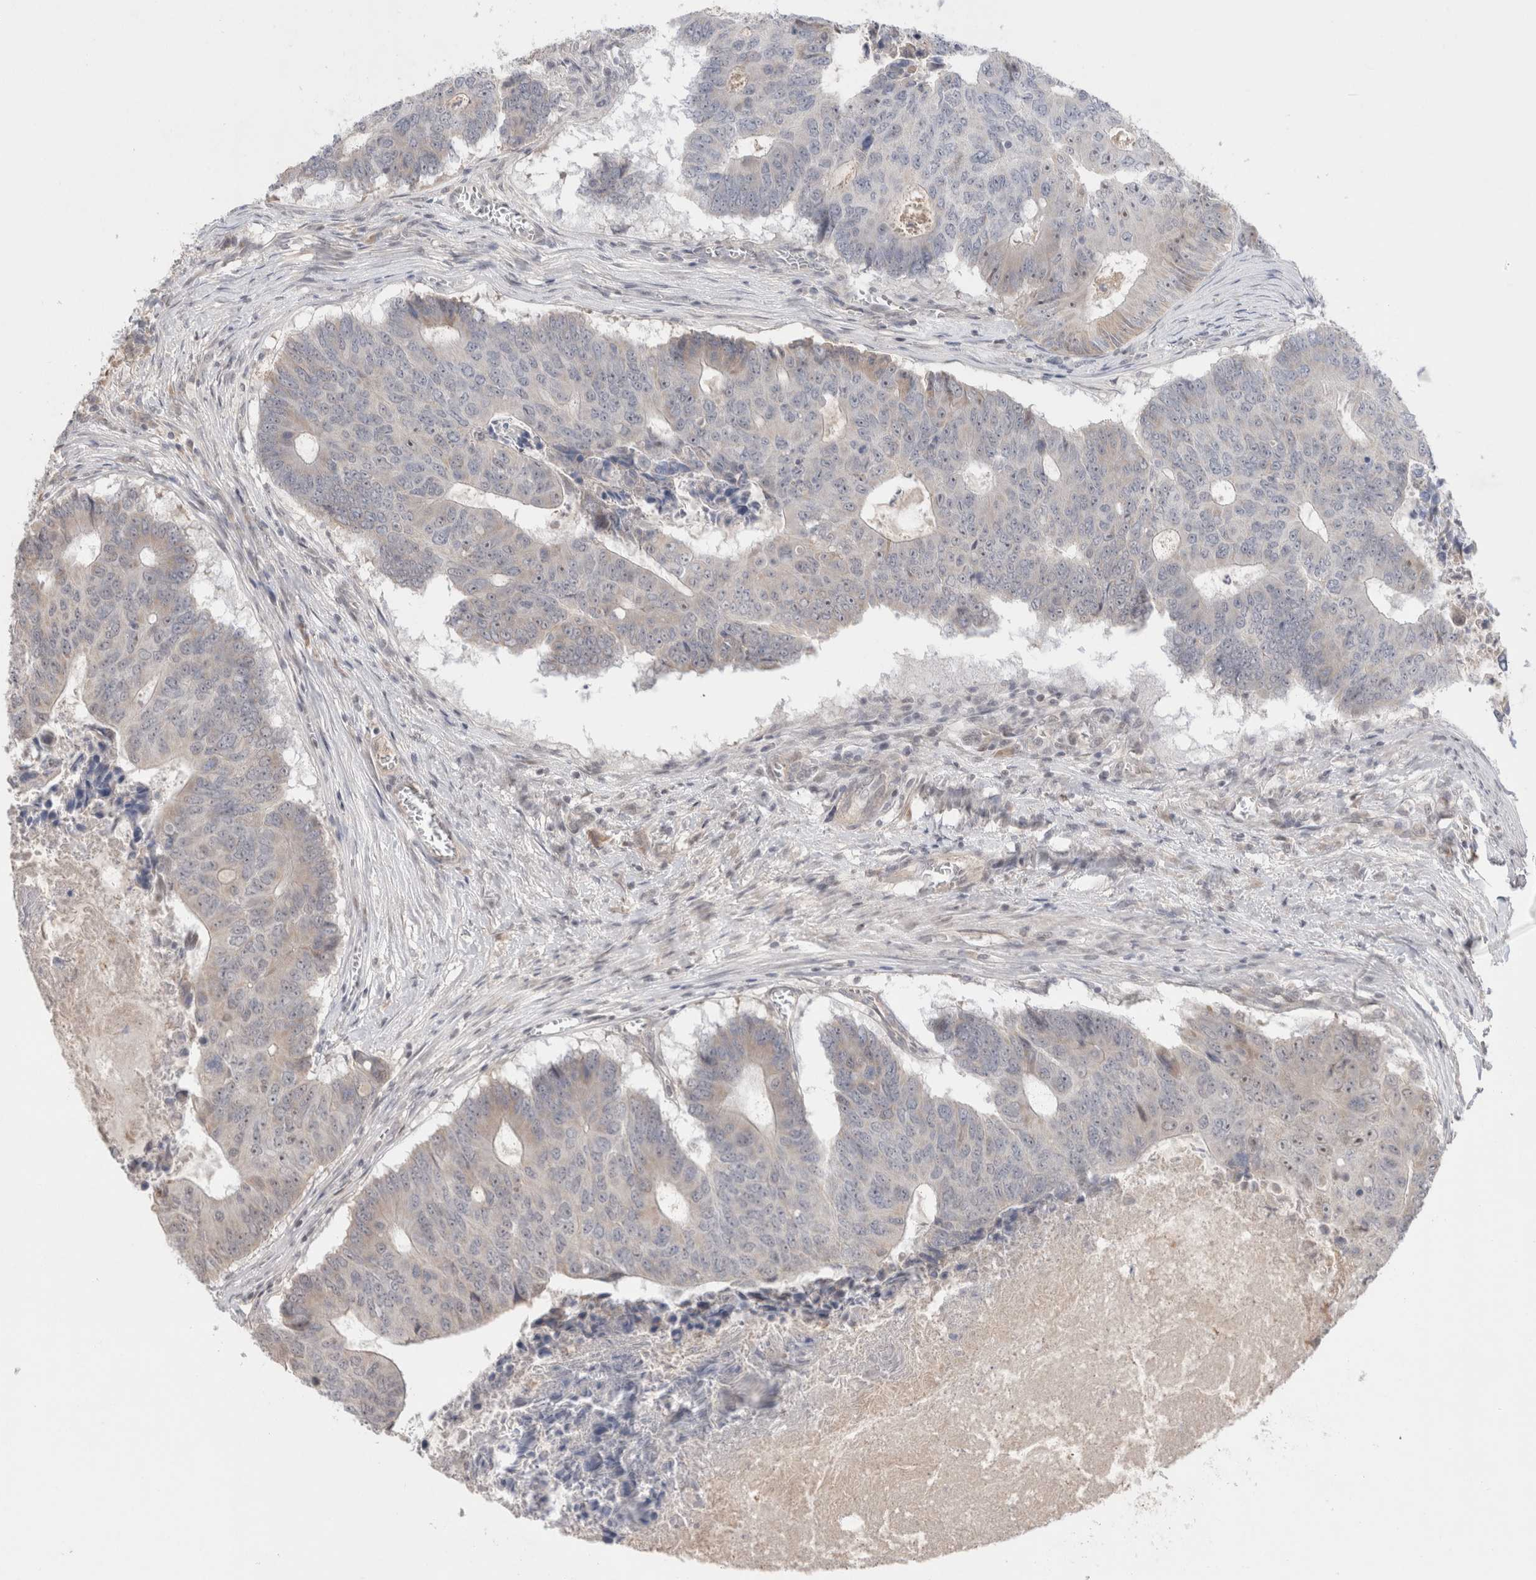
{"staining": {"intensity": "weak", "quantity": "<25%", "location": "cytoplasmic/membranous"}, "tissue": "colorectal cancer", "cell_type": "Tumor cells", "image_type": "cancer", "snomed": [{"axis": "morphology", "description": "Adenocarcinoma, NOS"}, {"axis": "topography", "description": "Colon"}], "caption": "Immunohistochemistry (IHC) of colorectal adenocarcinoma demonstrates no expression in tumor cells.", "gene": "SYDE2", "patient": {"sex": "male", "age": 87}}